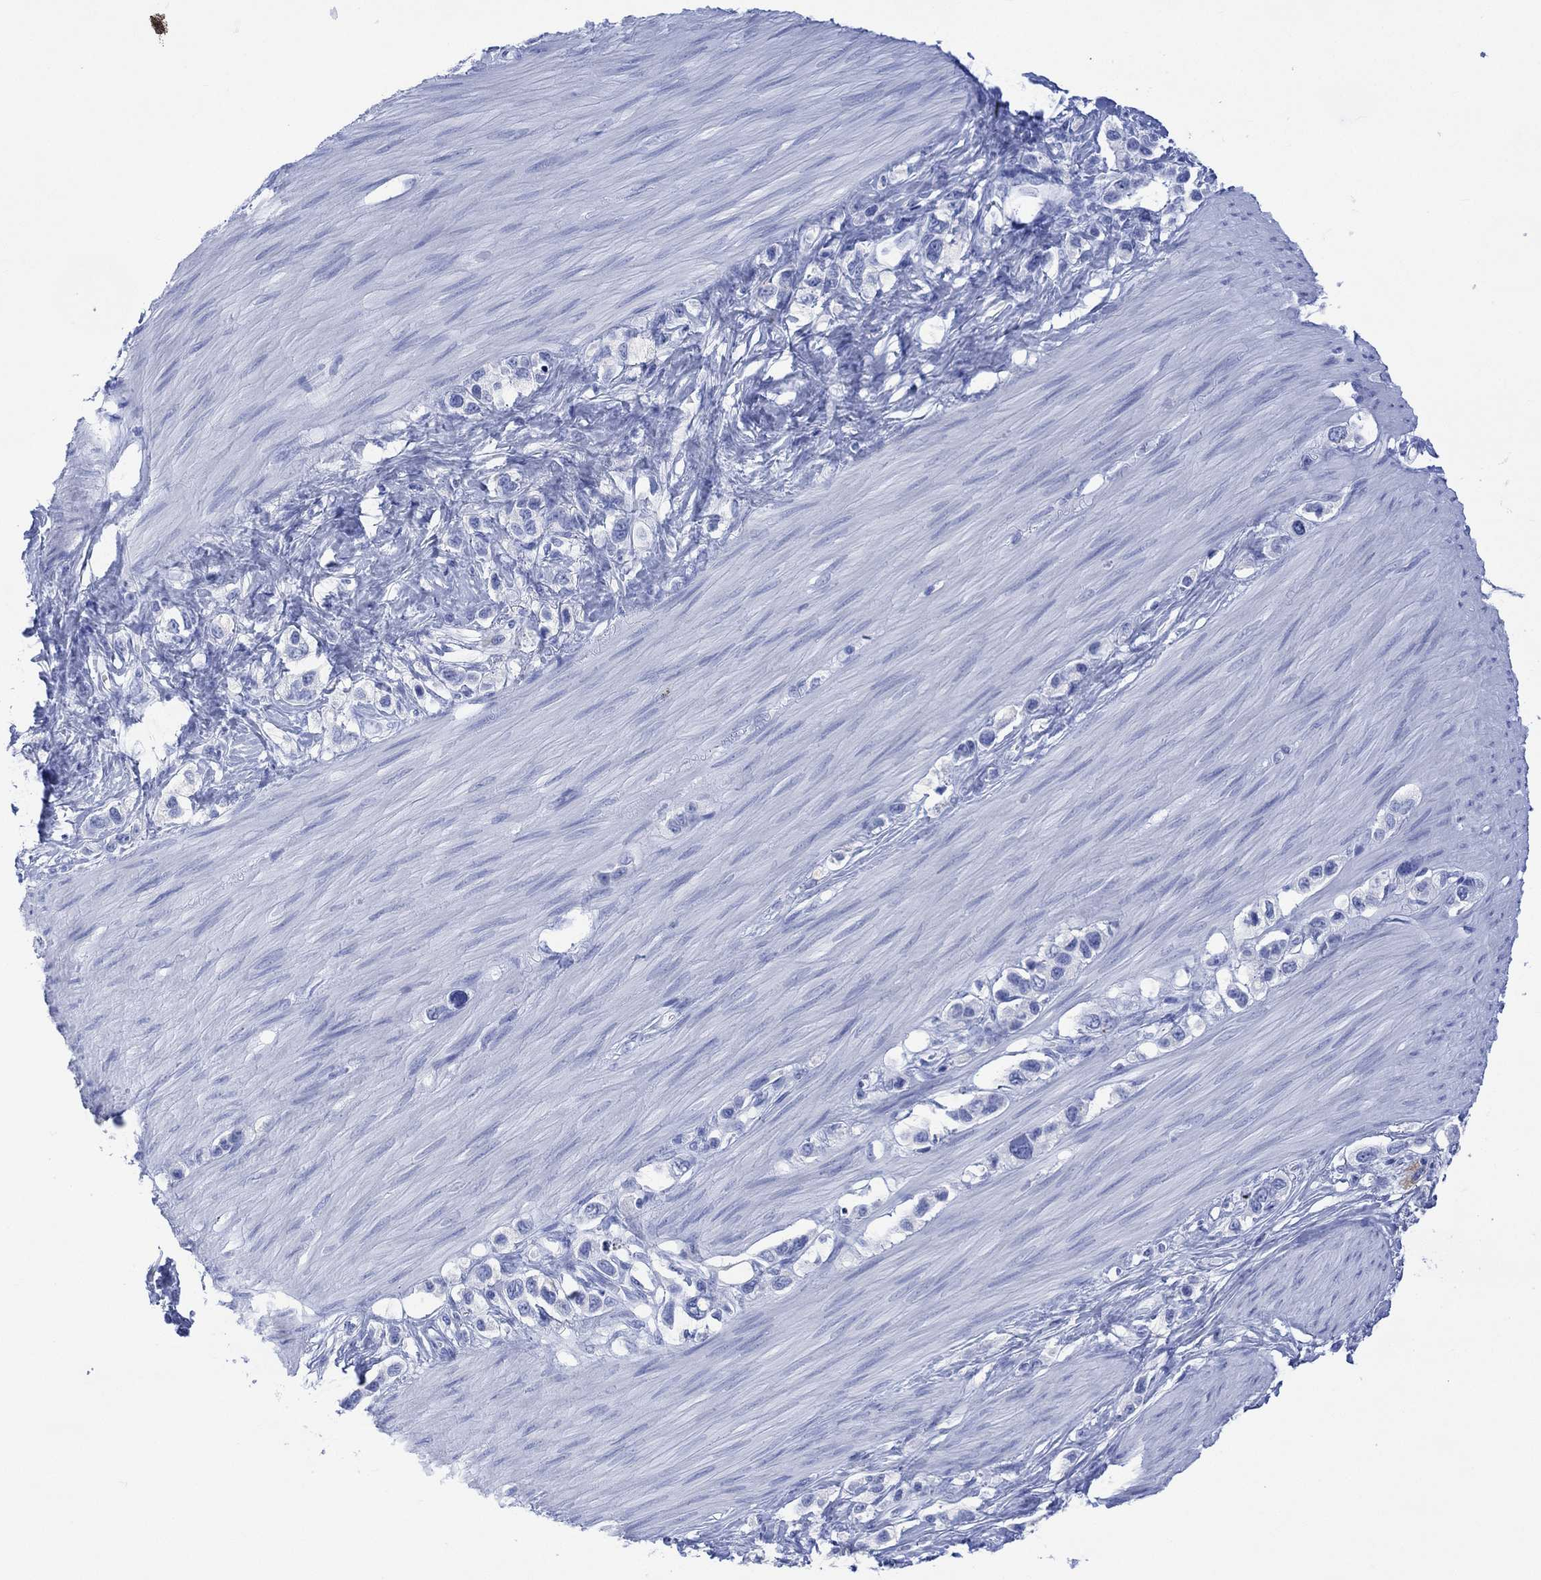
{"staining": {"intensity": "negative", "quantity": "none", "location": "none"}, "tissue": "stomach cancer", "cell_type": "Tumor cells", "image_type": "cancer", "snomed": [{"axis": "morphology", "description": "Normal tissue, NOS"}, {"axis": "morphology", "description": "Adenocarcinoma, NOS"}, {"axis": "morphology", "description": "Adenocarcinoma, High grade"}, {"axis": "topography", "description": "Stomach, upper"}, {"axis": "topography", "description": "Stomach"}], "caption": "An image of stomach cancer stained for a protein reveals no brown staining in tumor cells. The staining was performed using DAB (3,3'-diaminobenzidine) to visualize the protein expression in brown, while the nuclei were stained in blue with hematoxylin (Magnification: 20x).", "gene": "CELF4", "patient": {"sex": "female", "age": 65}}